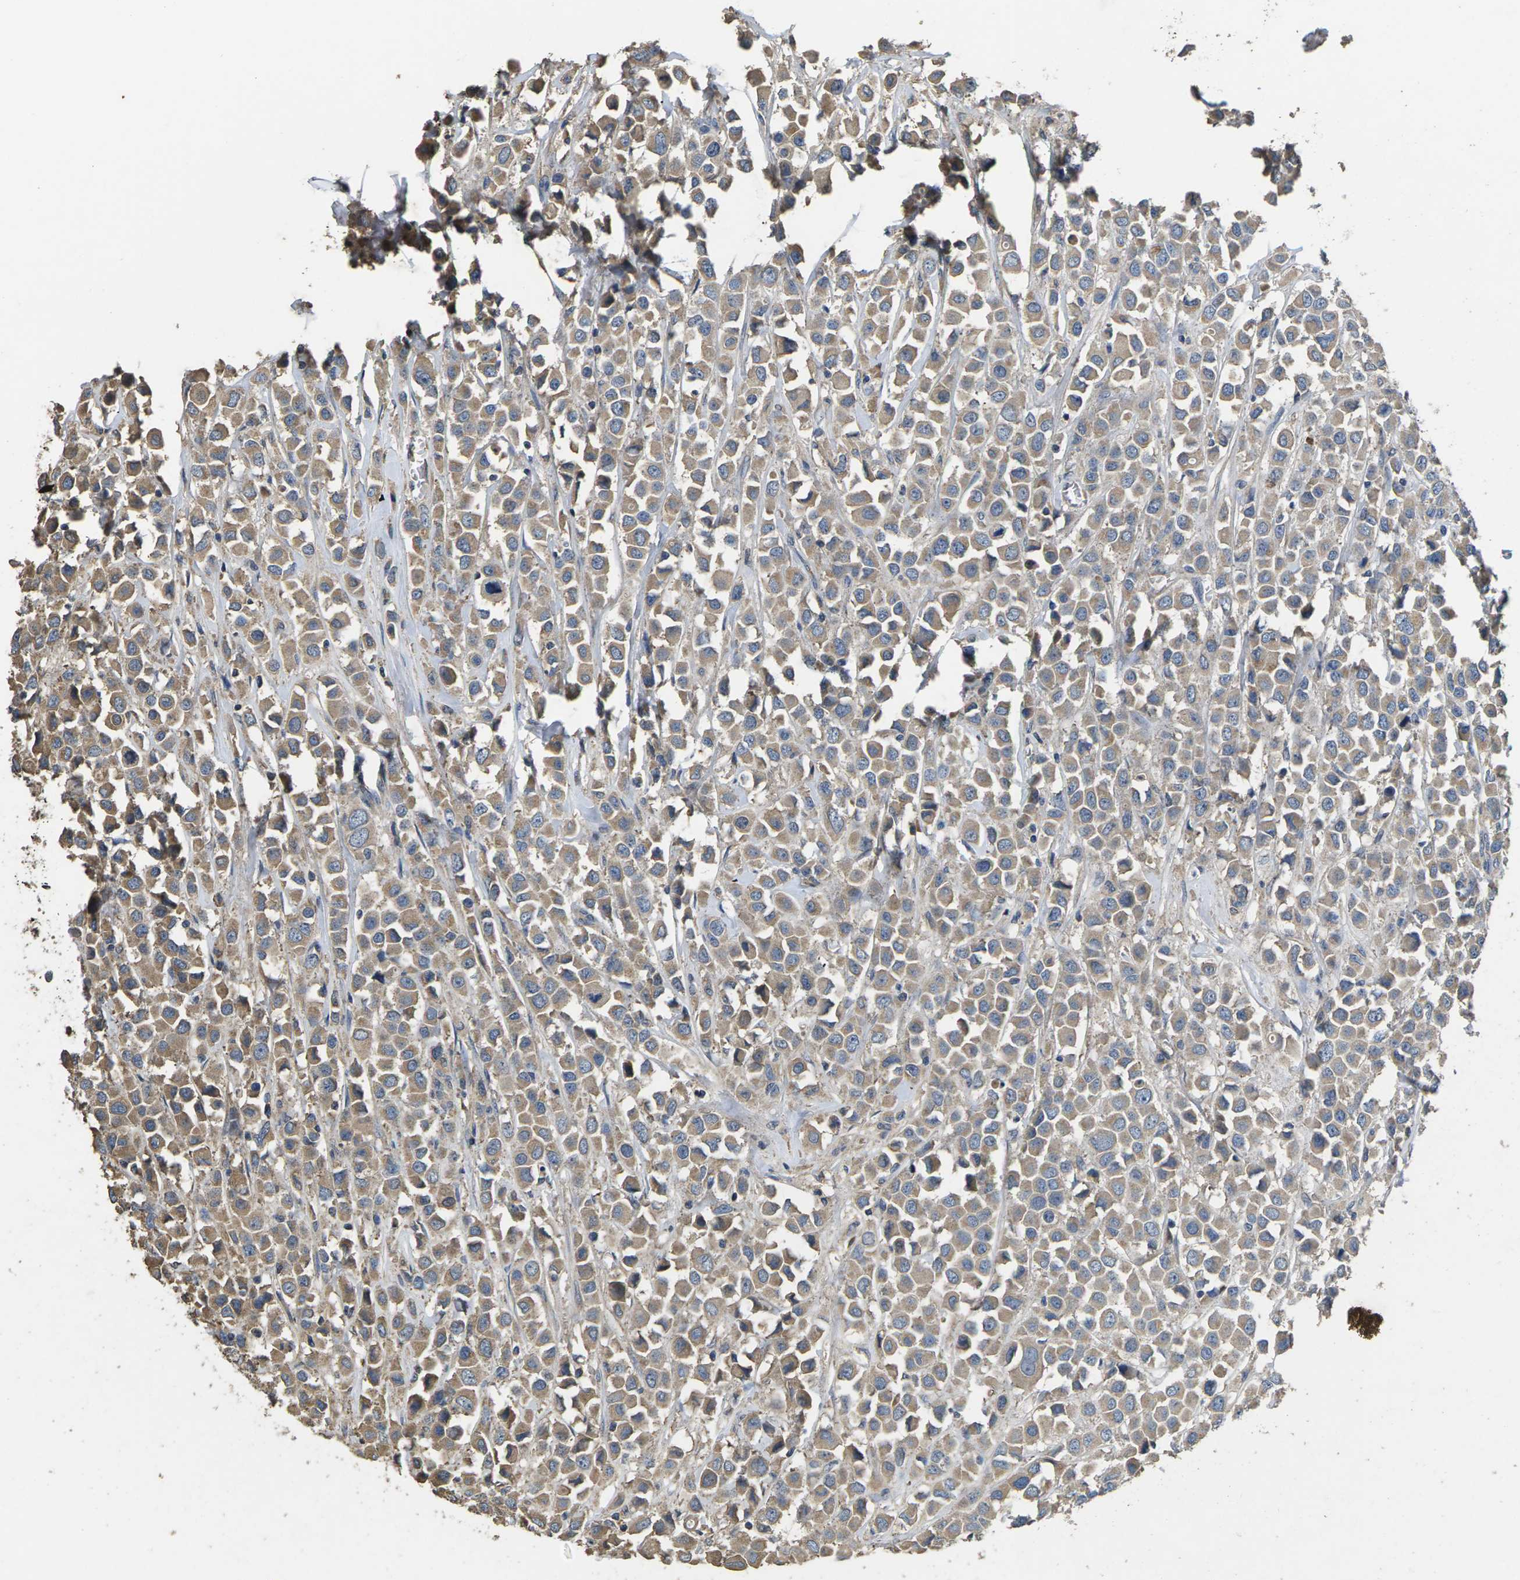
{"staining": {"intensity": "weak", "quantity": ">75%", "location": "cytoplasmic/membranous"}, "tissue": "breast cancer", "cell_type": "Tumor cells", "image_type": "cancer", "snomed": [{"axis": "morphology", "description": "Duct carcinoma"}, {"axis": "topography", "description": "Breast"}], "caption": "A brown stain highlights weak cytoplasmic/membranous positivity of a protein in human breast infiltrating ductal carcinoma tumor cells. Nuclei are stained in blue.", "gene": "B4GAT1", "patient": {"sex": "female", "age": 61}}